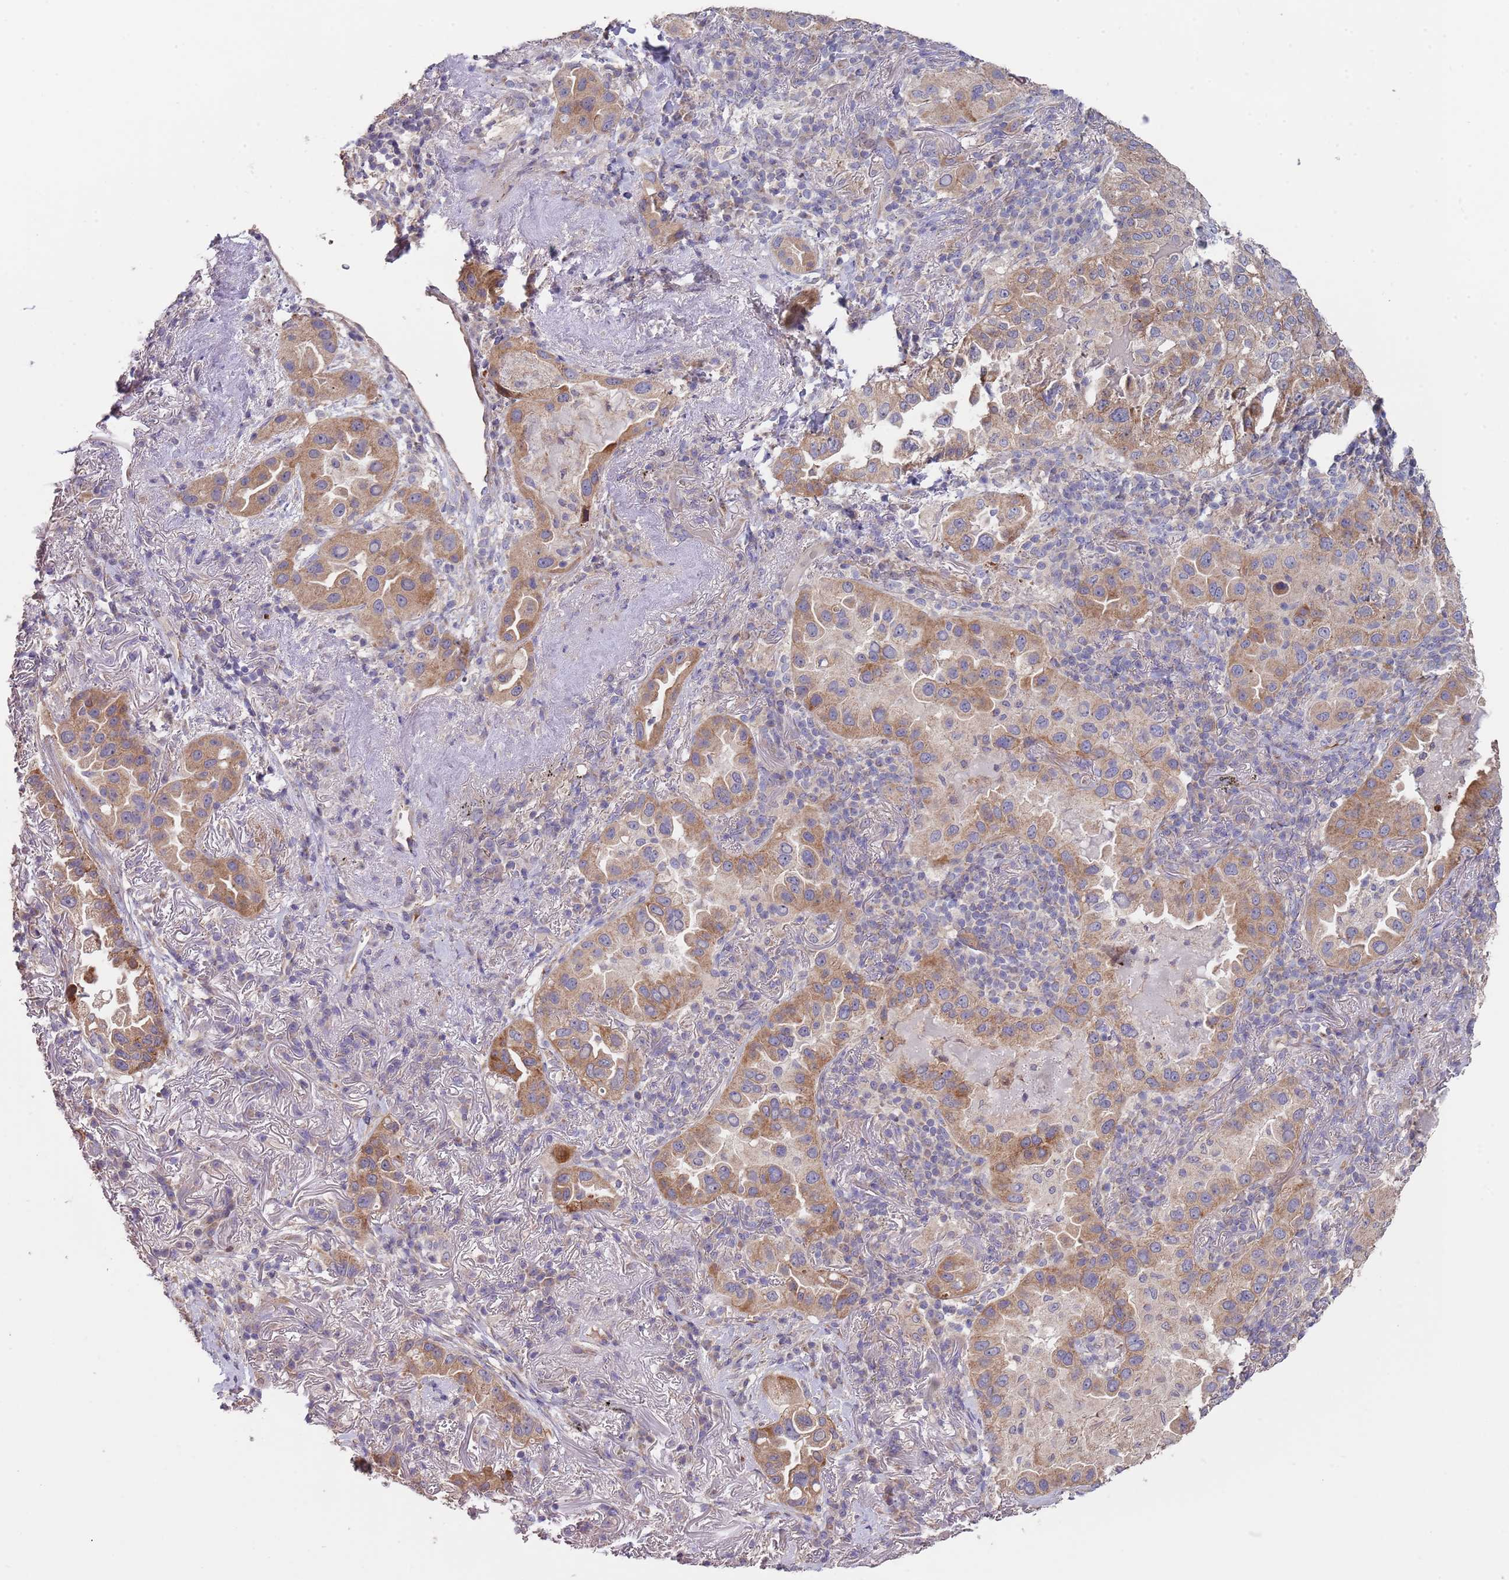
{"staining": {"intensity": "moderate", "quantity": ">75%", "location": "cytoplasmic/membranous"}, "tissue": "lung cancer", "cell_type": "Tumor cells", "image_type": "cancer", "snomed": [{"axis": "morphology", "description": "Adenocarcinoma, NOS"}, {"axis": "topography", "description": "Lung"}], "caption": "Lung cancer (adenocarcinoma) tissue displays moderate cytoplasmic/membranous positivity in approximately >75% of tumor cells, visualized by immunohistochemistry. The staining was performed using DAB to visualize the protein expression in brown, while the nuclei were stained in blue with hematoxylin (Magnification: 20x).", "gene": "ABCC10", "patient": {"sex": "female", "age": 69}}